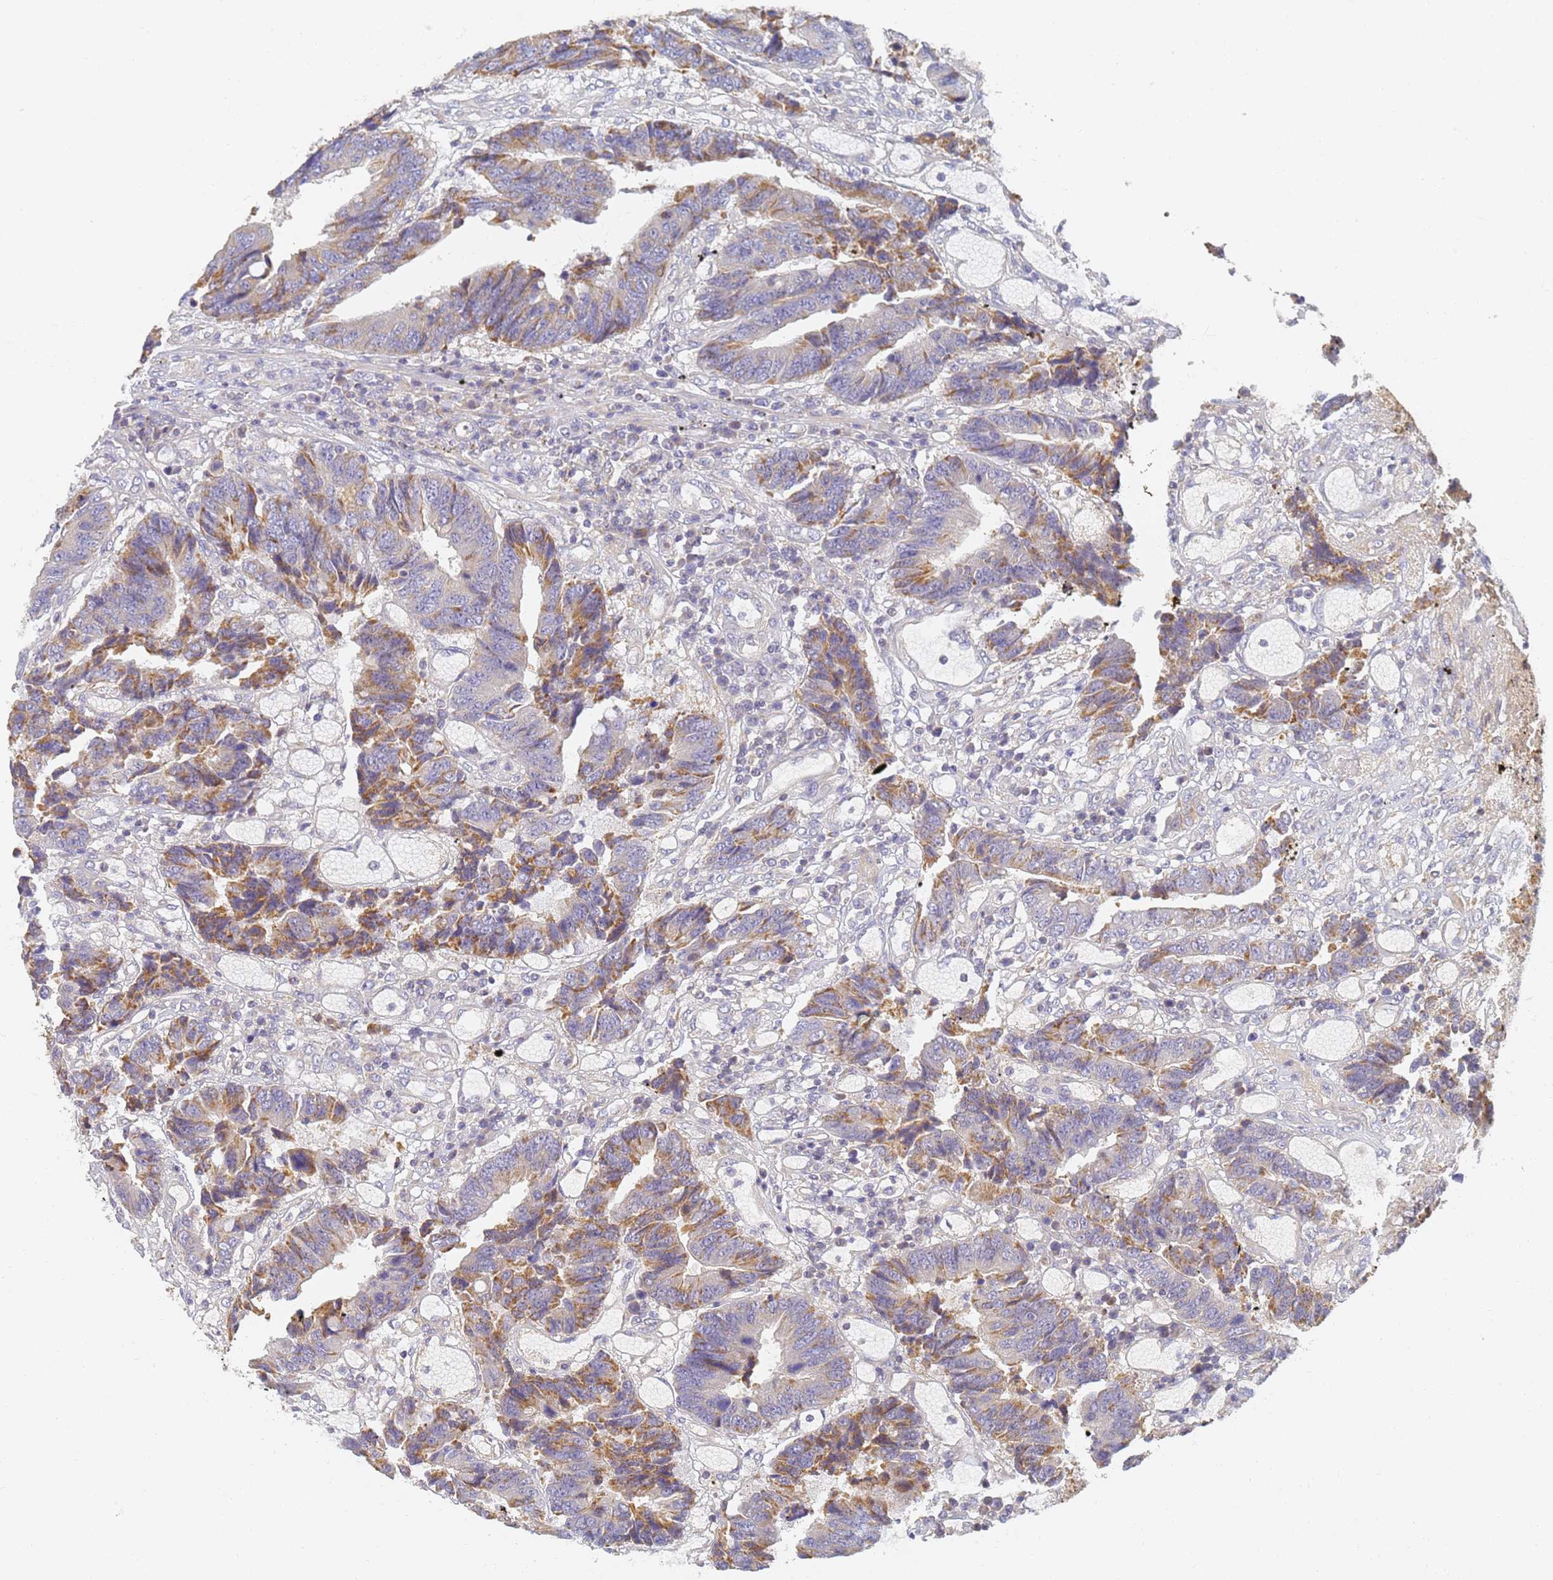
{"staining": {"intensity": "moderate", "quantity": "25%-75%", "location": "cytoplasmic/membranous"}, "tissue": "colorectal cancer", "cell_type": "Tumor cells", "image_type": "cancer", "snomed": [{"axis": "morphology", "description": "Adenocarcinoma, NOS"}, {"axis": "topography", "description": "Rectum"}], "caption": "Protein expression analysis of adenocarcinoma (colorectal) exhibits moderate cytoplasmic/membranous staining in about 25%-75% of tumor cells.", "gene": "UTP23", "patient": {"sex": "male", "age": 84}}